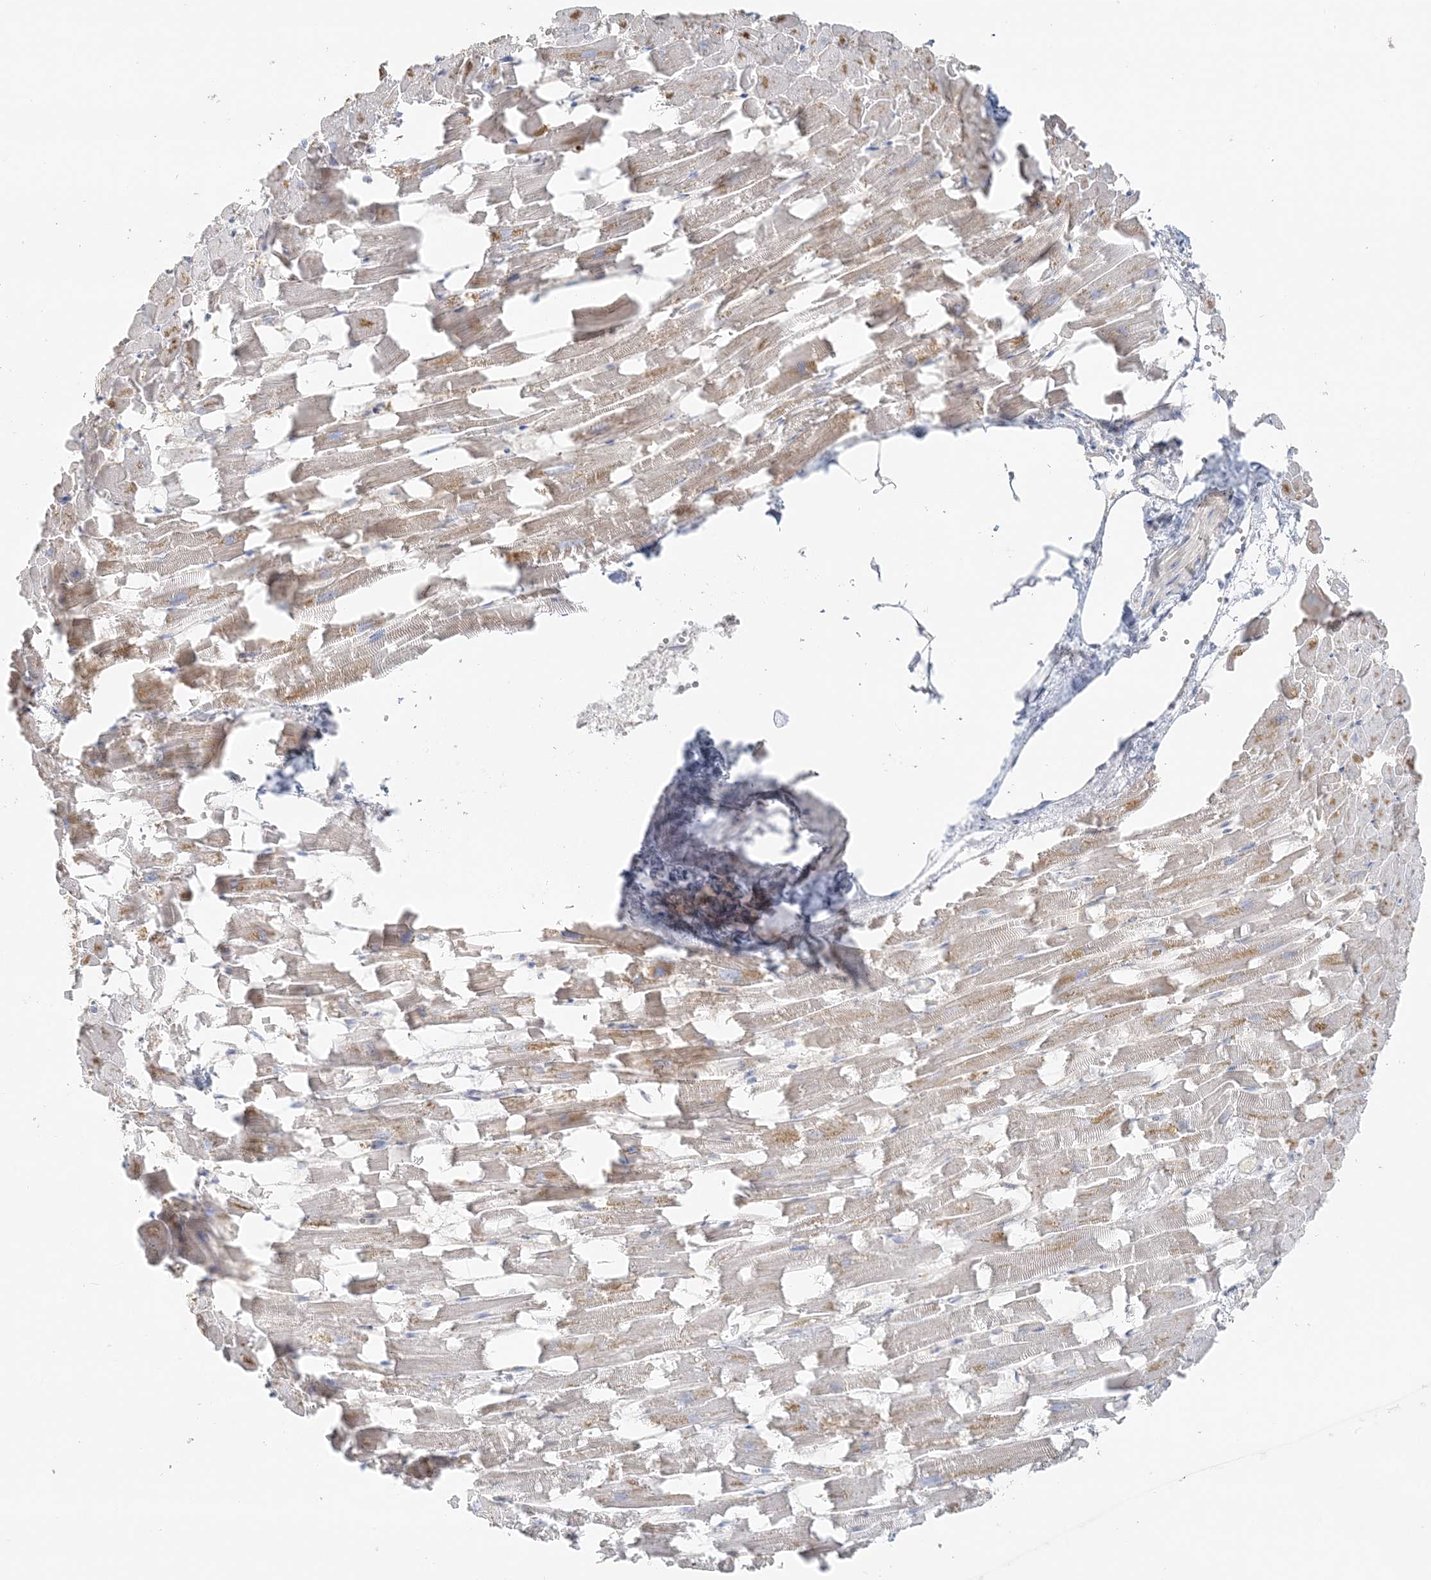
{"staining": {"intensity": "weak", "quantity": ">75%", "location": "cytoplasmic/membranous"}, "tissue": "heart muscle", "cell_type": "Cardiomyocytes", "image_type": "normal", "snomed": [{"axis": "morphology", "description": "Normal tissue, NOS"}, {"axis": "topography", "description": "Heart"}], "caption": "Immunohistochemistry of benign heart muscle demonstrates low levels of weak cytoplasmic/membranous staining in approximately >75% of cardiomyocytes. The staining was performed using DAB (3,3'-diaminobenzidine), with brown indicating positive protein expression. Nuclei are stained blue with hematoxylin.", "gene": "TBC1D5", "patient": {"sex": "female", "age": 64}}